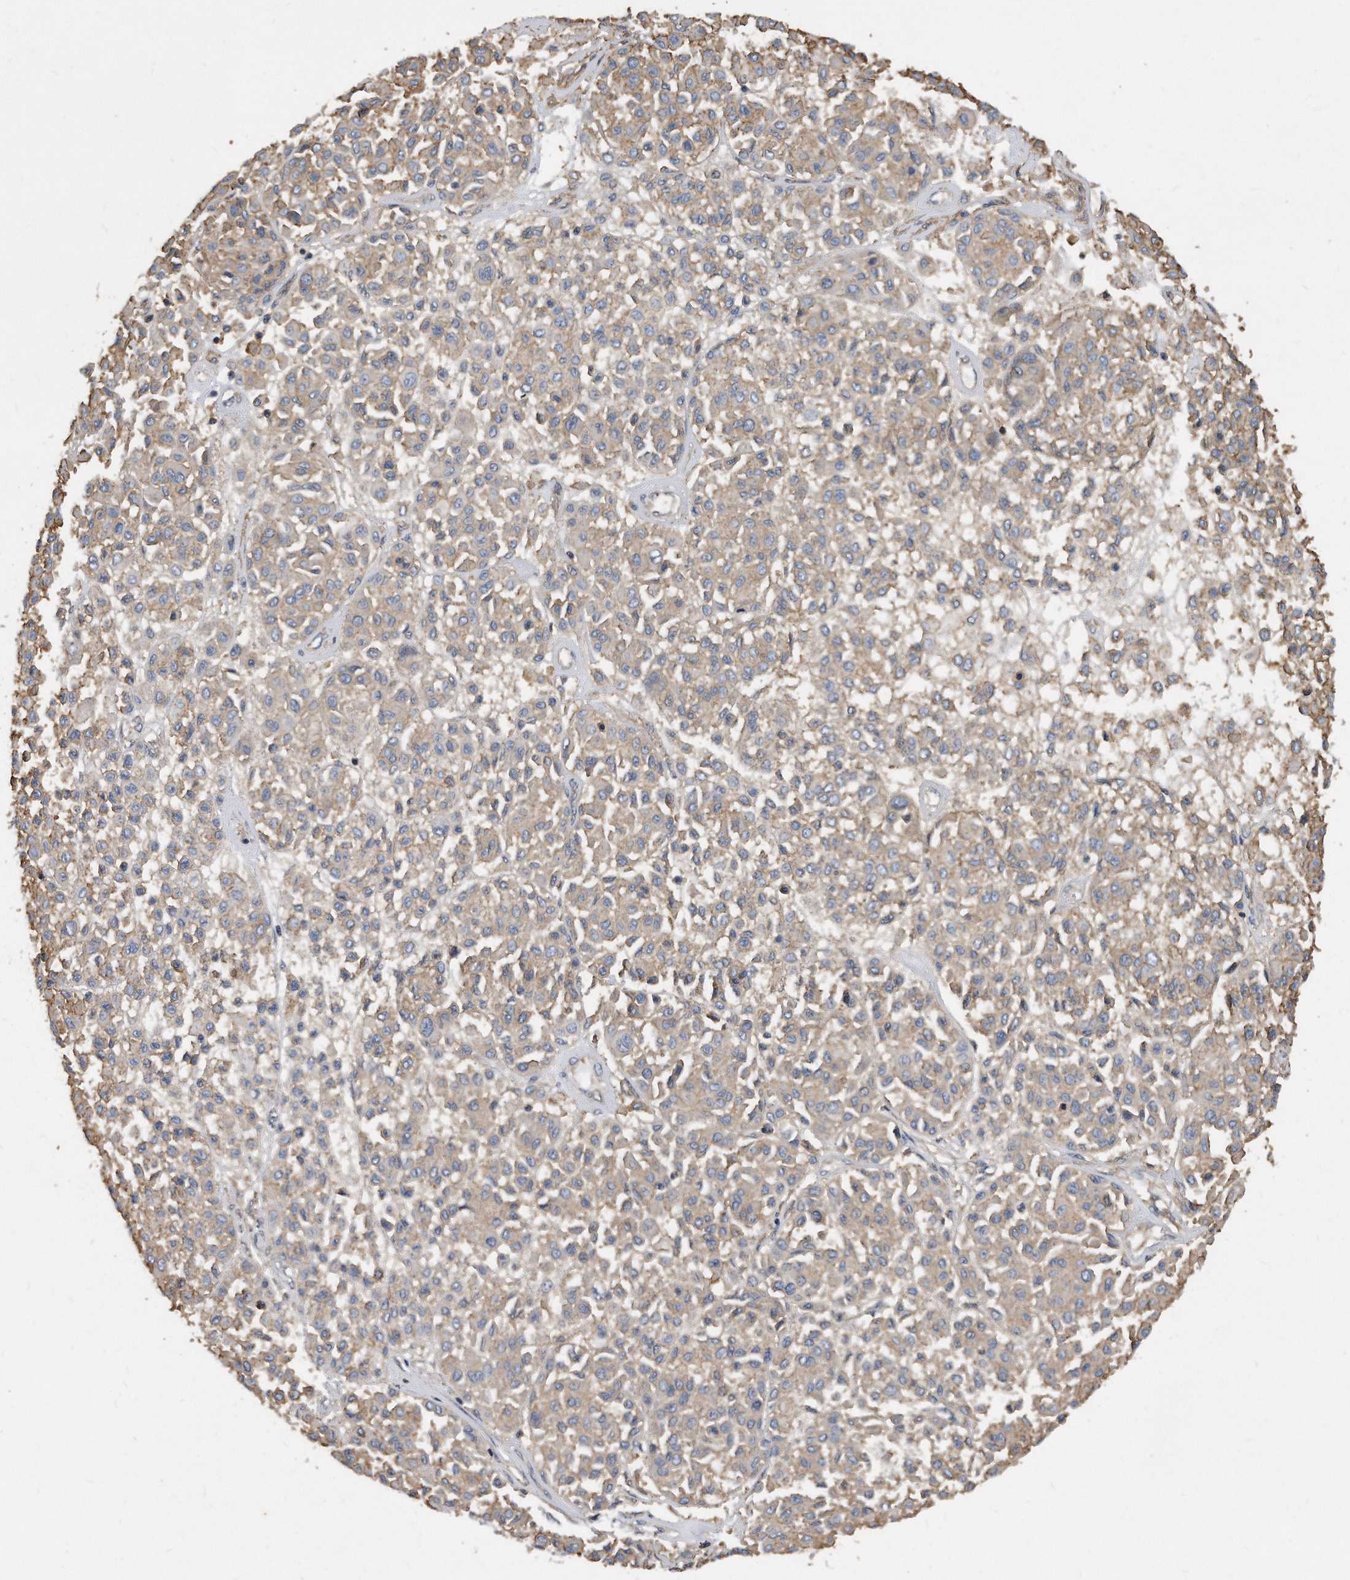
{"staining": {"intensity": "weak", "quantity": "25%-75%", "location": "cytoplasmic/membranous"}, "tissue": "melanoma", "cell_type": "Tumor cells", "image_type": "cancer", "snomed": [{"axis": "morphology", "description": "Malignant melanoma, Metastatic site"}, {"axis": "topography", "description": "Soft tissue"}], "caption": "Brown immunohistochemical staining in malignant melanoma (metastatic site) demonstrates weak cytoplasmic/membranous expression in approximately 25%-75% of tumor cells.", "gene": "ATG5", "patient": {"sex": "male", "age": 41}}